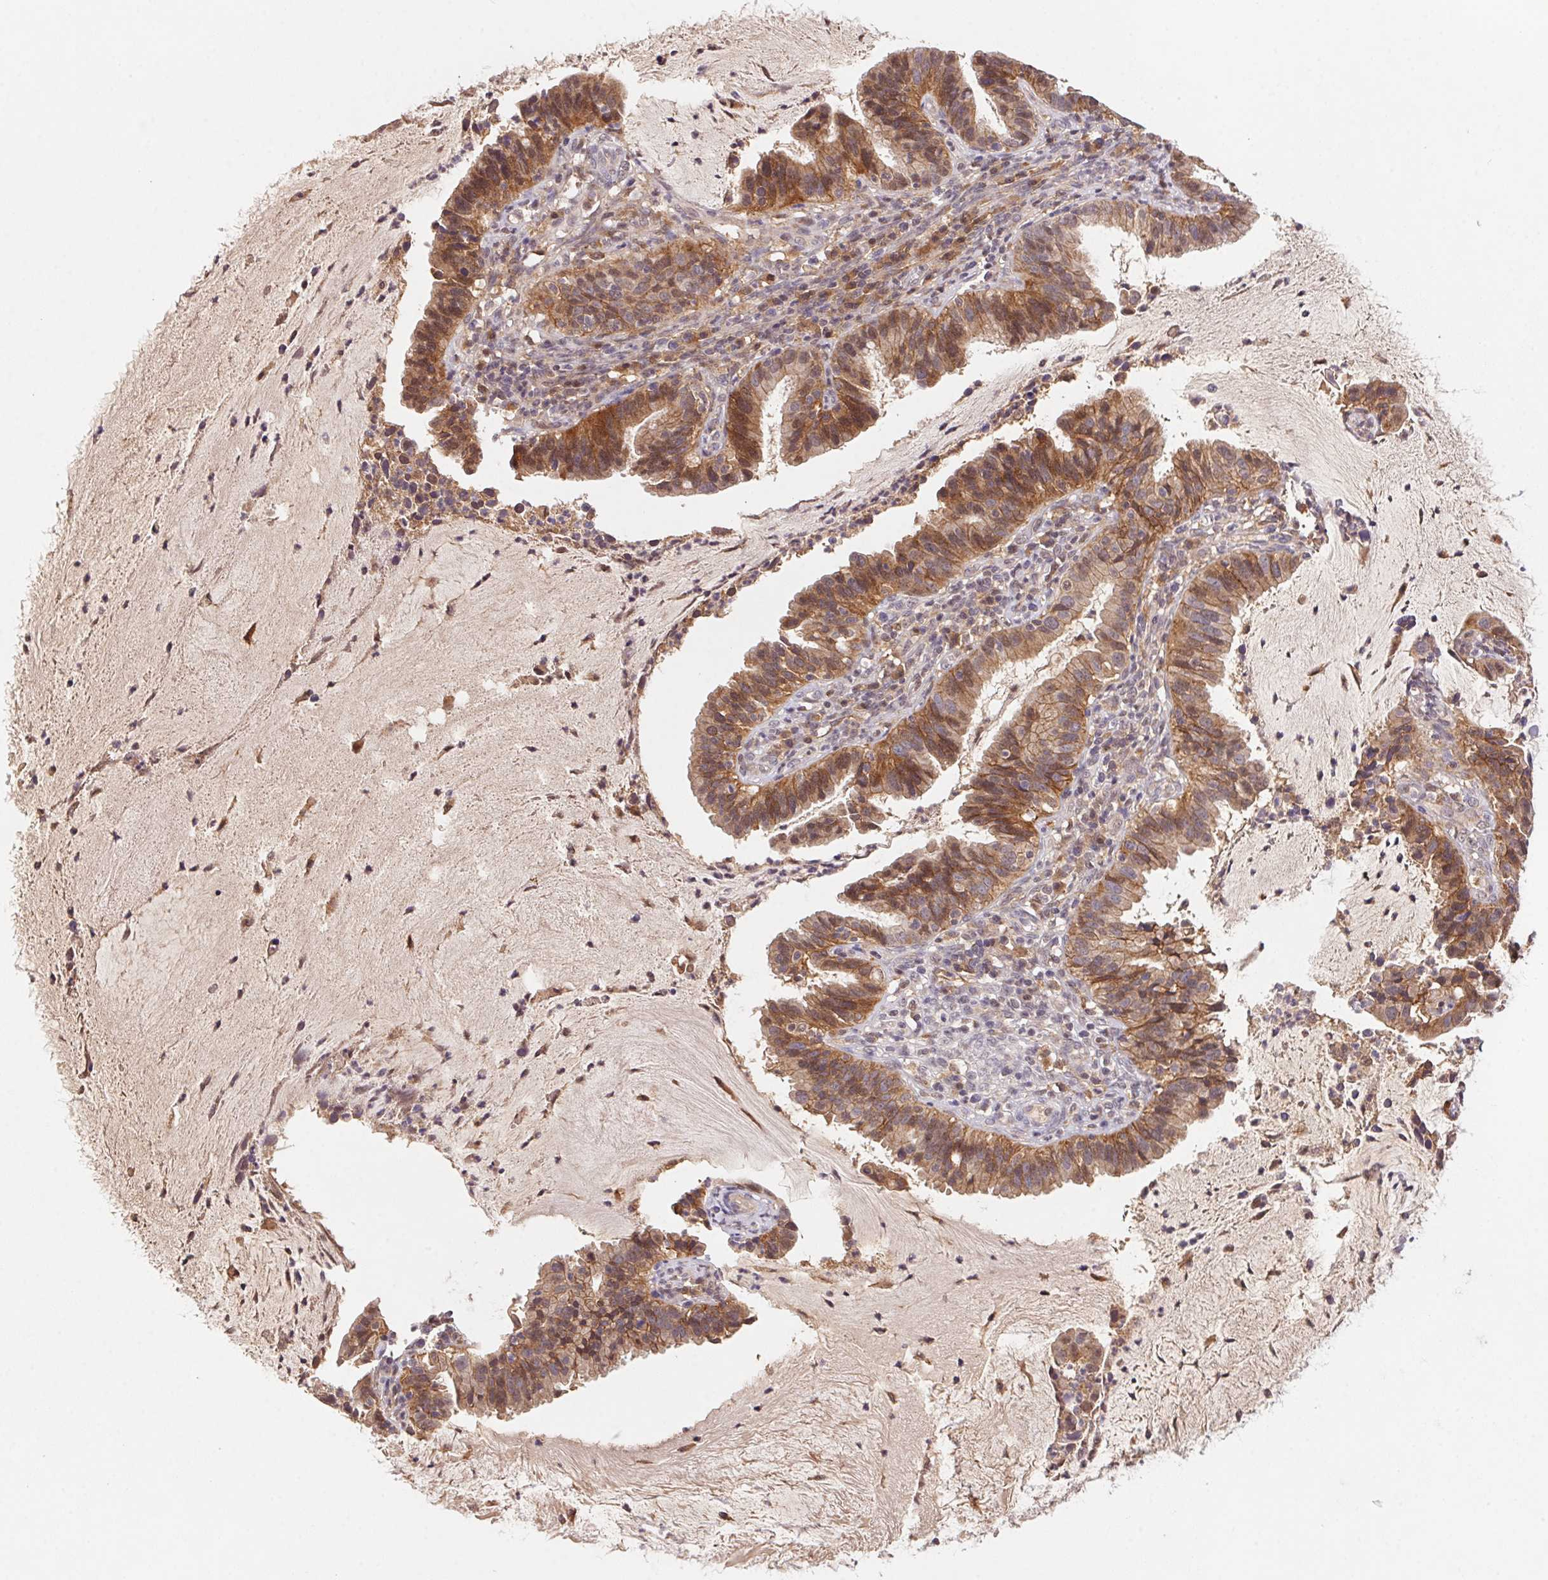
{"staining": {"intensity": "moderate", "quantity": ">75%", "location": "cytoplasmic/membranous"}, "tissue": "cervical cancer", "cell_type": "Tumor cells", "image_type": "cancer", "snomed": [{"axis": "morphology", "description": "Adenocarcinoma, NOS"}, {"axis": "topography", "description": "Cervix"}], "caption": "Tumor cells reveal moderate cytoplasmic/membranous expression in about >75% of cells in cervical cancer (adenocarcinoma).", "gene": "SLC52A2", "patient": {"sex": "female", "age": 34}}